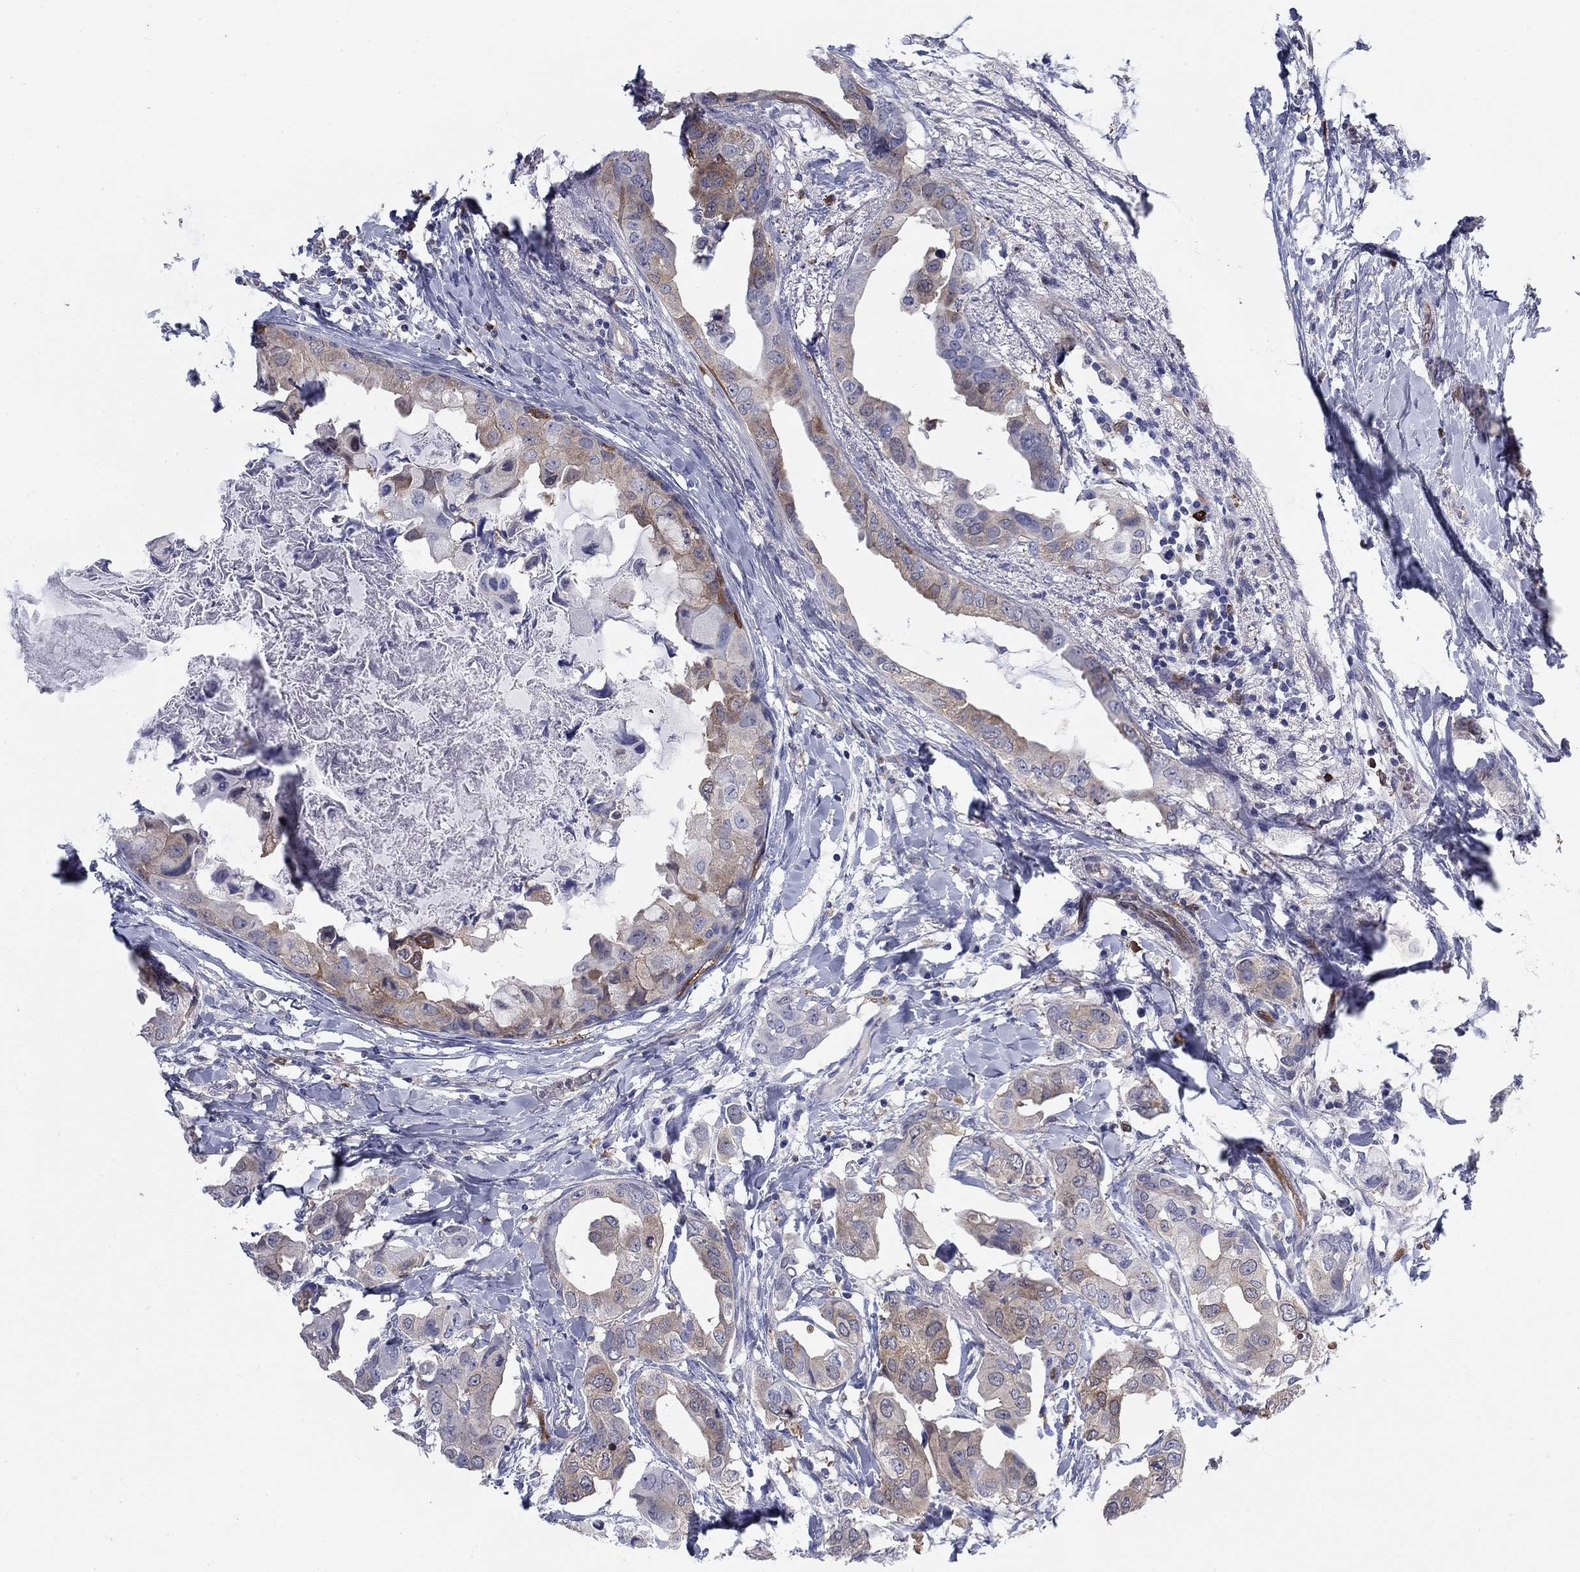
{"staining": {"intensity": "negative", "quantity": "none", "location": "none"}, "tissue": "breast cancer", "cell_type": "Tumor cells", "image_type": "cancer", "snomed": [{"axis": "morphology", "description": "Normal tissue, NOS"}, {"axis": "morphology", "description": "Duct carcinoma"}, {"axis": "topography", "description": "Breast"}], "caption": "An immunohistochemistry image of breast cancer is shown. There is no staining in tumor cells of breast cancer. (DAB (3,3'-diaminobenzidine) immunohistochemistry, high magnification).", "gene": "STMN1", "patient": {"sex": "female", "age": 40}}